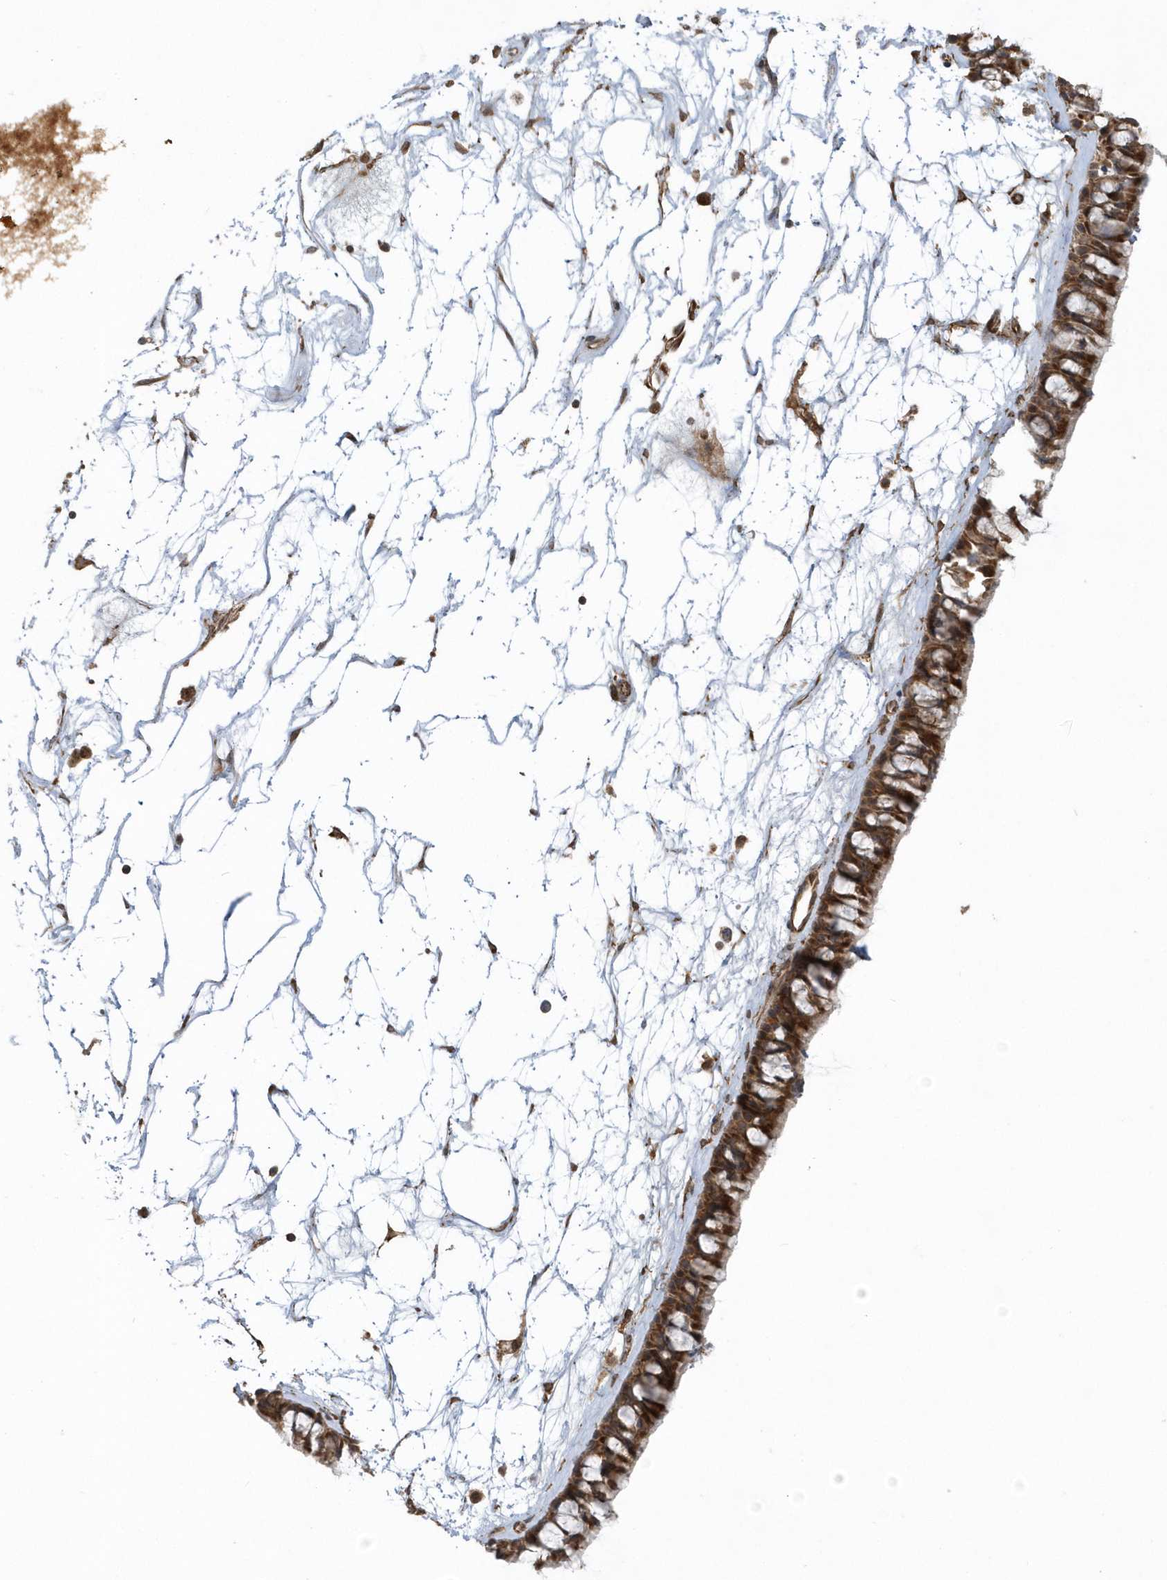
{"staining": {"intensity": "moderate", "quantity": ">75%", "location": "cytoplasmic/membranous"}, "tissue": "nasopharynx", "cell_type": "Respiratory epithelial cells", "image_type": "normal", "snomed": [{"axis": "morphology", "description": "Normal tissue, NOS"}, {"axis": "topography", "description": "Nasopharynx"}], "caption": "Brown immunohistochemical staining in normal nasopharynx reveals moderate cytoplasmic/membranous expression in about >75% of respiratory epithelial cells.", "gene": "THG1L", "patient": {"sex": "male", "age": 64}}